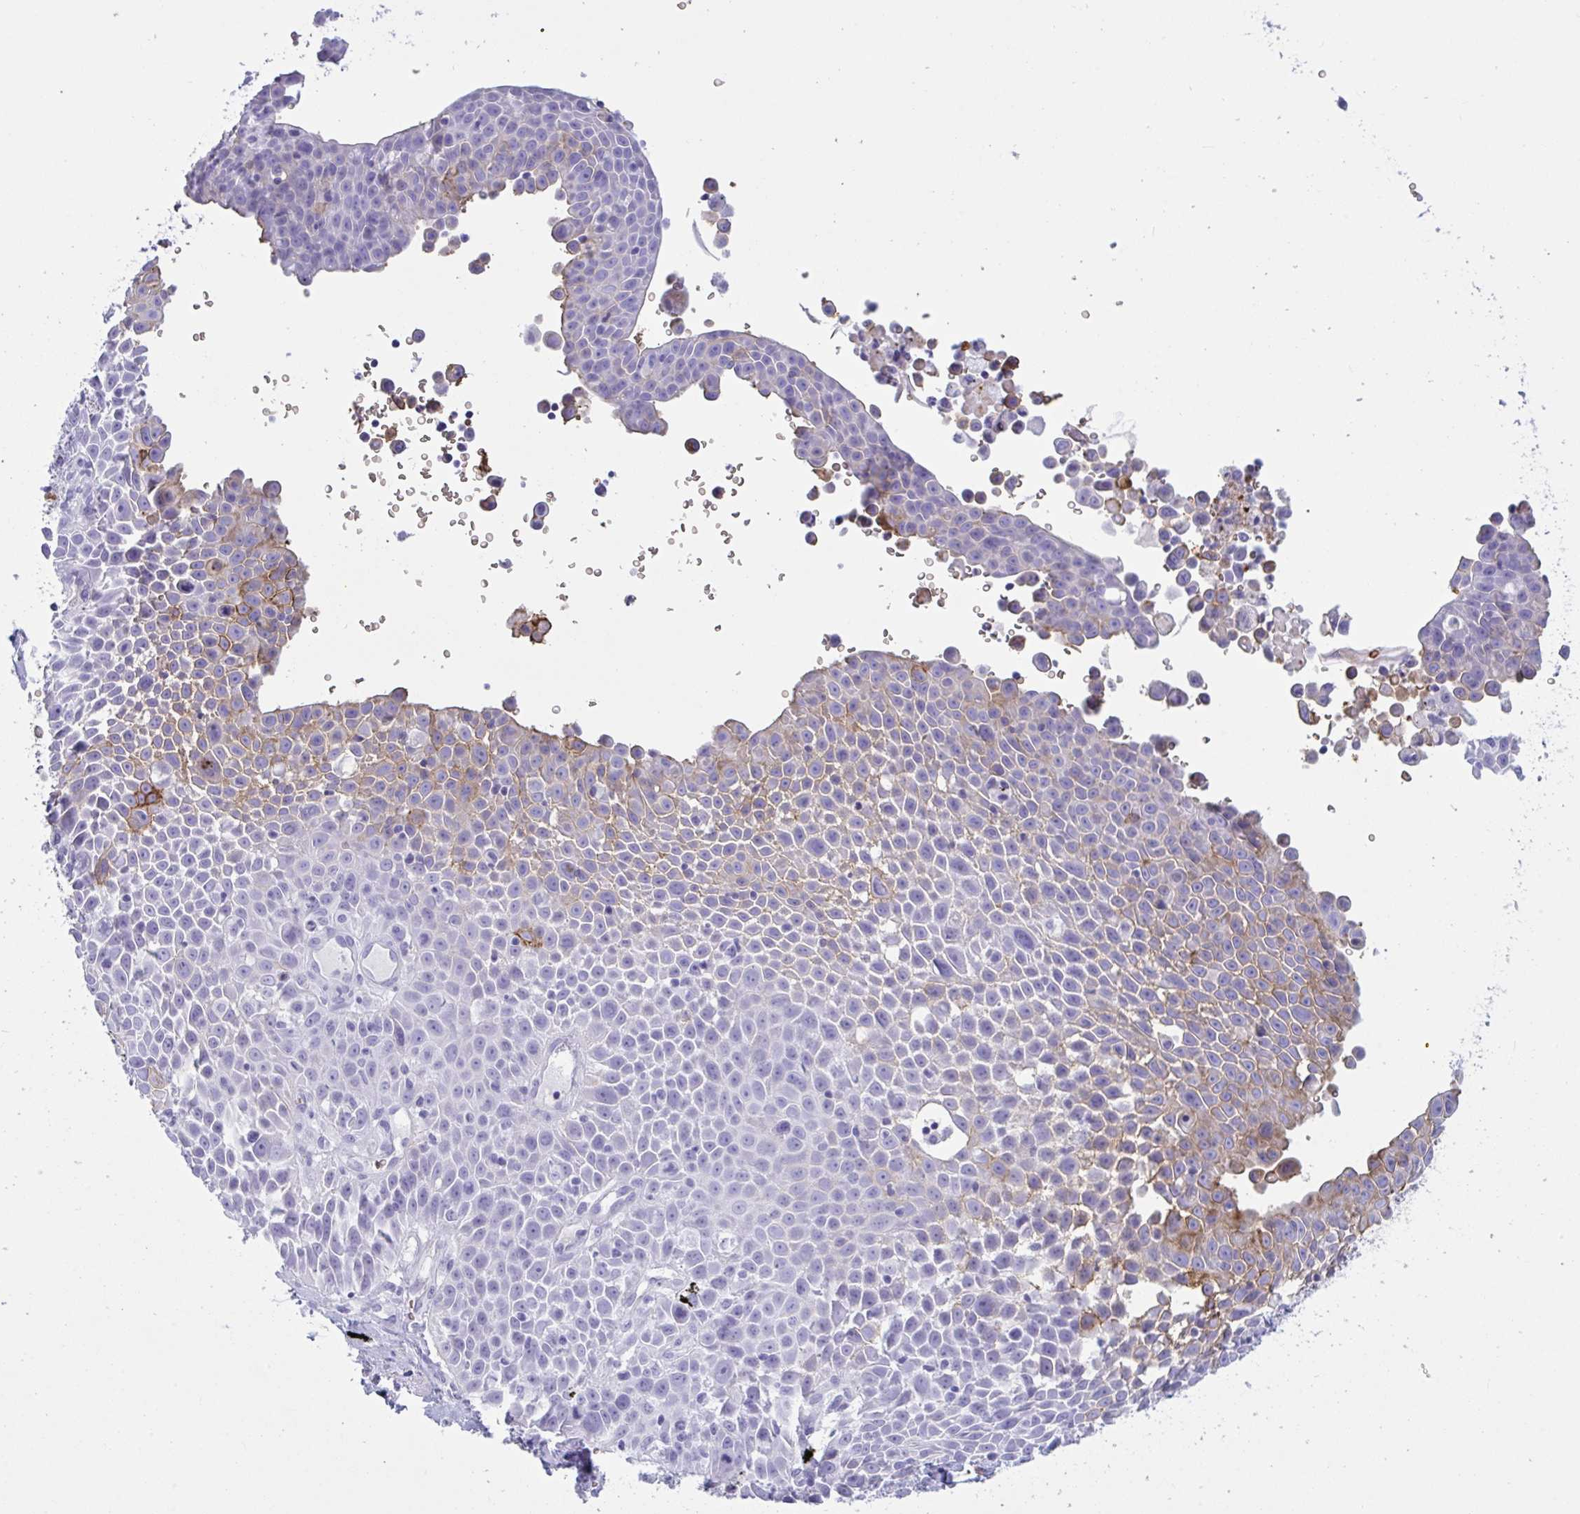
{"staining": {"intensity": "weak", "quantity": "<25%", "location": "cytoplasmic/membranous"}, "tissue": "lung cancer", "cell_type": "Tumor cells", "image_type": "cancer", "snomed": [{"axis": "morphology", "description": "Squamous cell carcinoma, NOS"}, {"axis": "morphology", "description": "Squamous cell carcinoma, metastatic, NOS"}, {"axis": "topography", "description": "Lymph node"}, {"axis": "topography", "description": "Lung"}], "caption": "An image of lung cancer stained for a protein exhibits no brown staining in tumor cells. The staining is performed using DAB (3,3'-diaminobenzidine) brown chromogen with nuclei counter-stained in using hematoxylin.", "gene": "SLC2A1", "patient": {"sex": "female", "age": 62}}